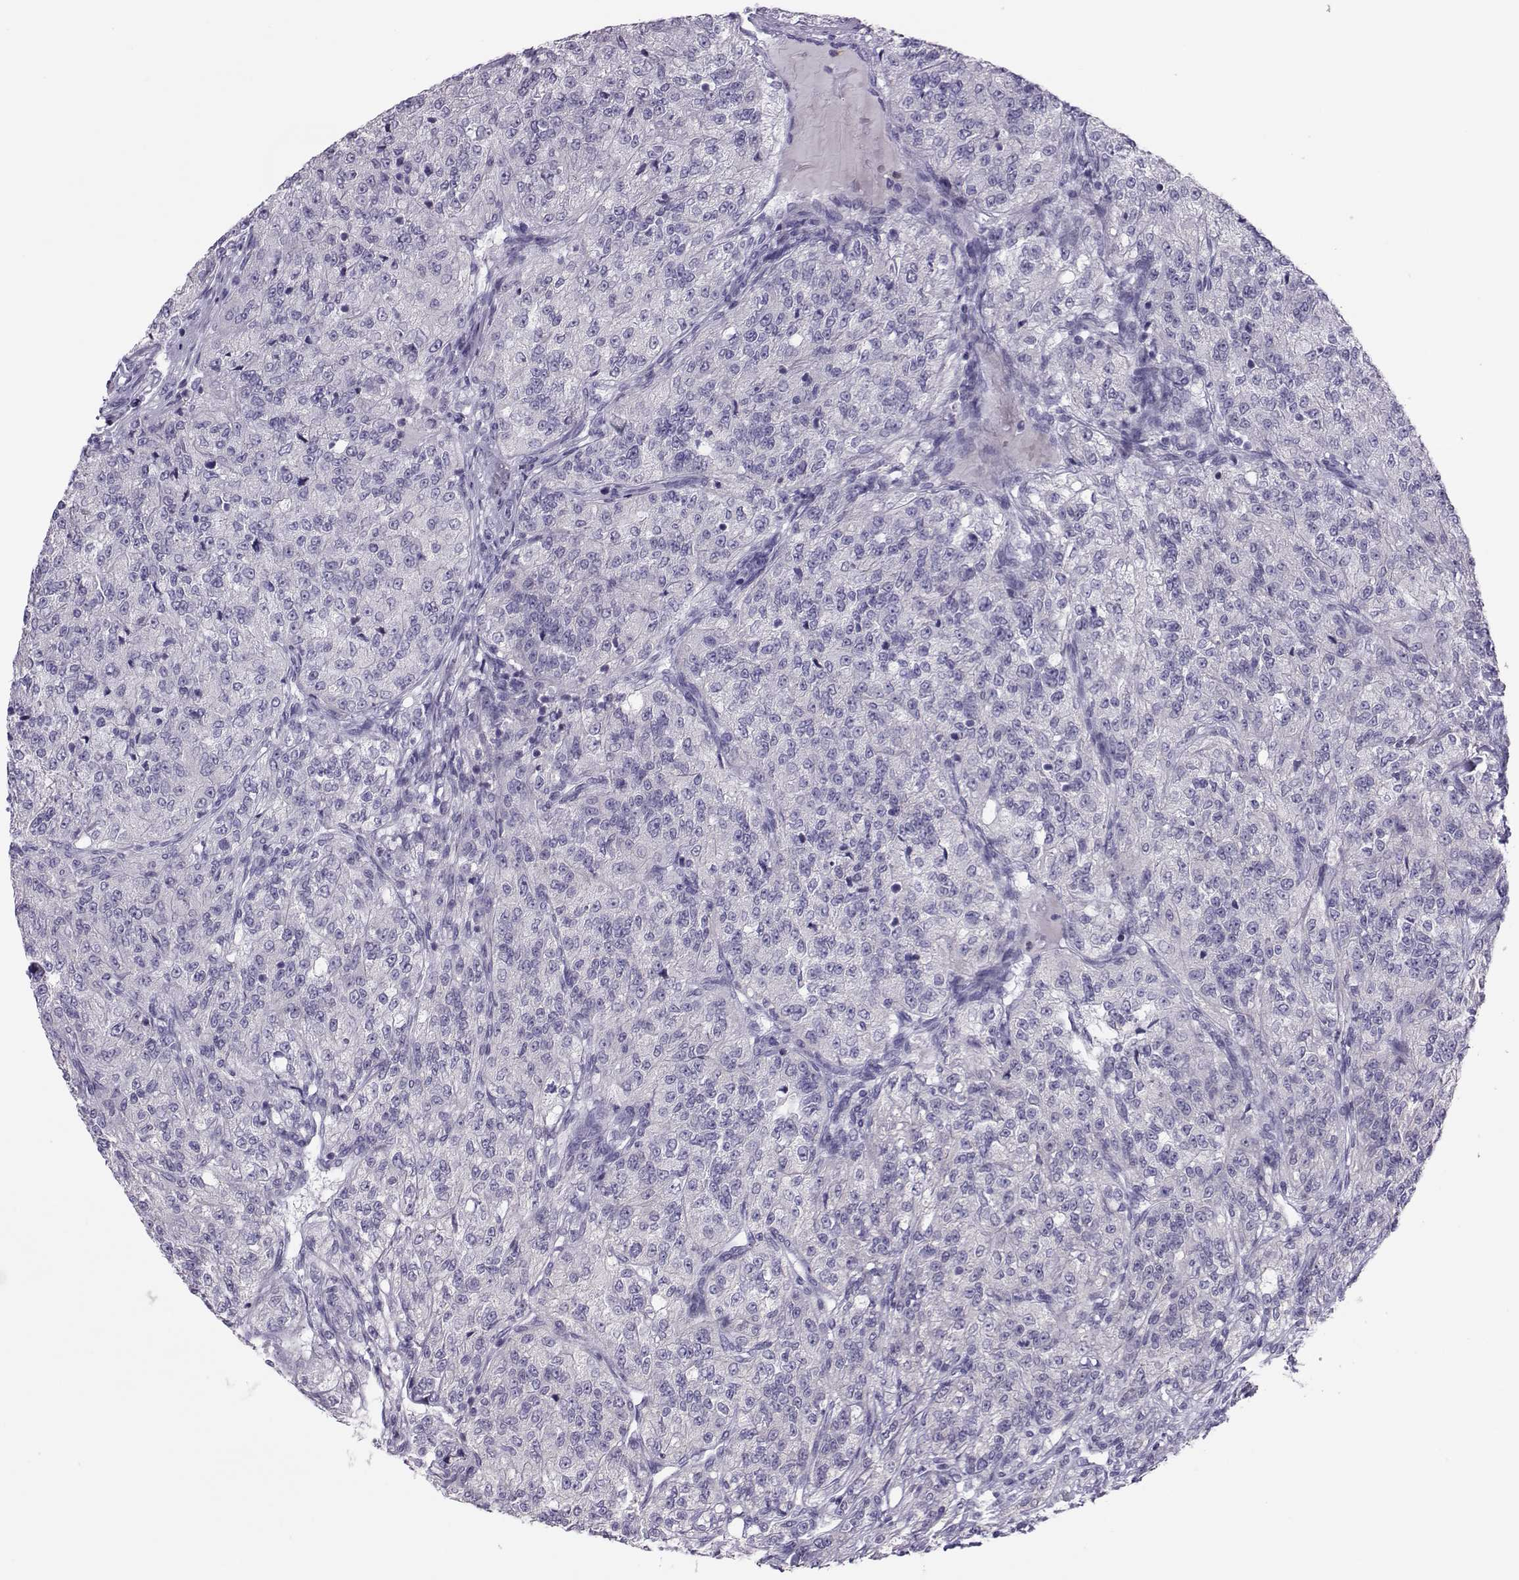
{"staining": {"intensity": "negative", "quantity": "none", "location": "none"}, "tissue": "renal cancer", "cell_type": "Tumor cells", "image_type": "cancer", "snomed": [{"axis": "morphology", "description": "Adenocarcinoma, NOS"}, {"axis": "topography", "description": "Kidney"}], "caption": "The immunohistochemistry histopathology image has no significant positivity in tumor cells of renal adenocarcinoma tissue.", "gene": "TRPM7", "patient": {"sex": "female", "age": 63}}